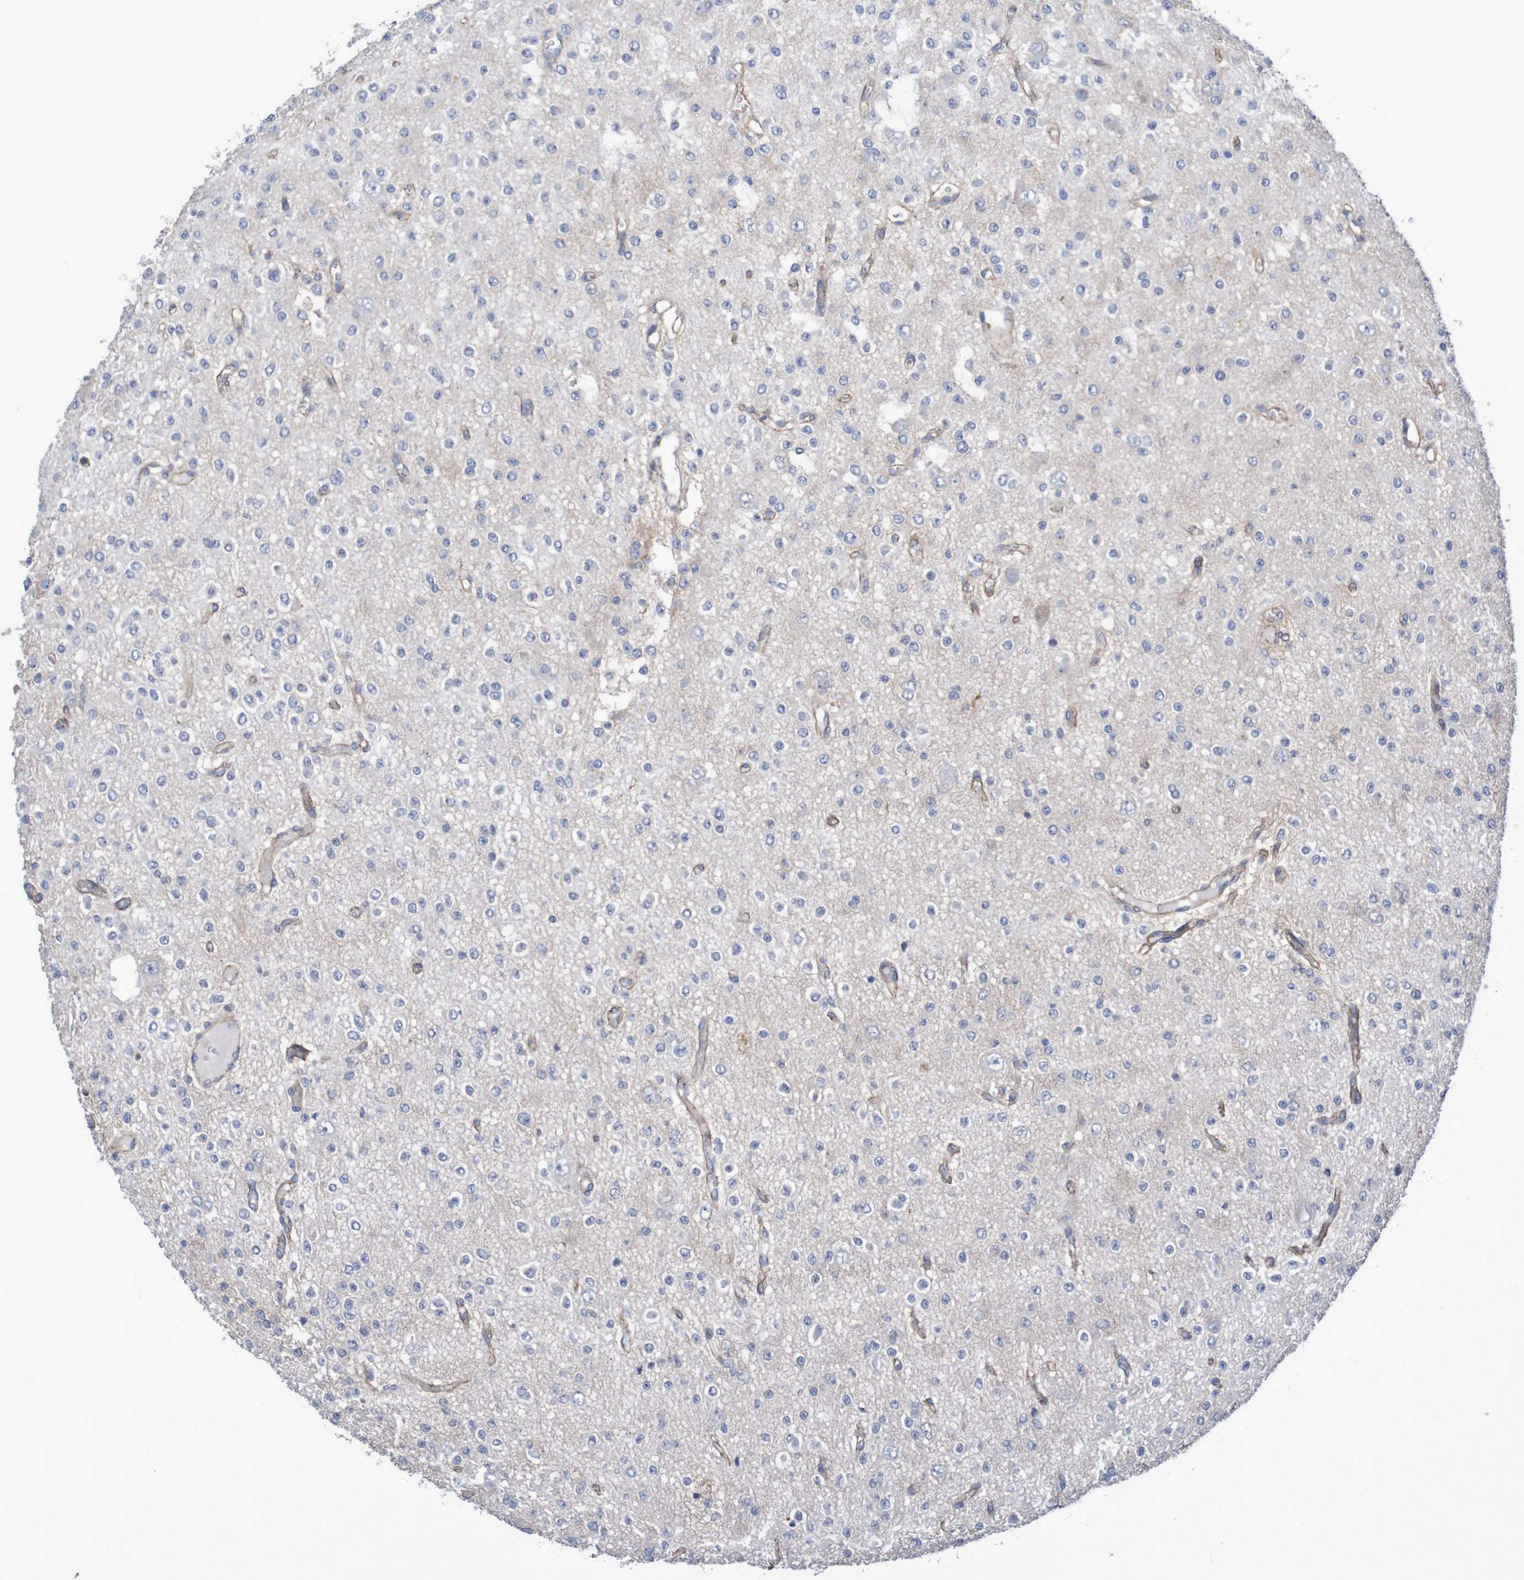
{"staining": {"intensity": "negative", "quantity": "none", "location": "none"}, "tissue": "glioma", "cell_type": "Tumor cells", "image_type": "cancer", "snomed": [{"axis": "morphology", "description": "Glioma, malignant, Low grade"}, {"axis": "topography", "description": "Brain"}], "caption": "Image shows no significant protein positivity in tumor cells of glioma. The staining is performed using DAB (3,3'-diaminobenzidine) brown chromogen with nuclei counter-stained in using hematoxylin.", "gene": "NECTIN2", "patient": {"sex": "male", "age": 38}}